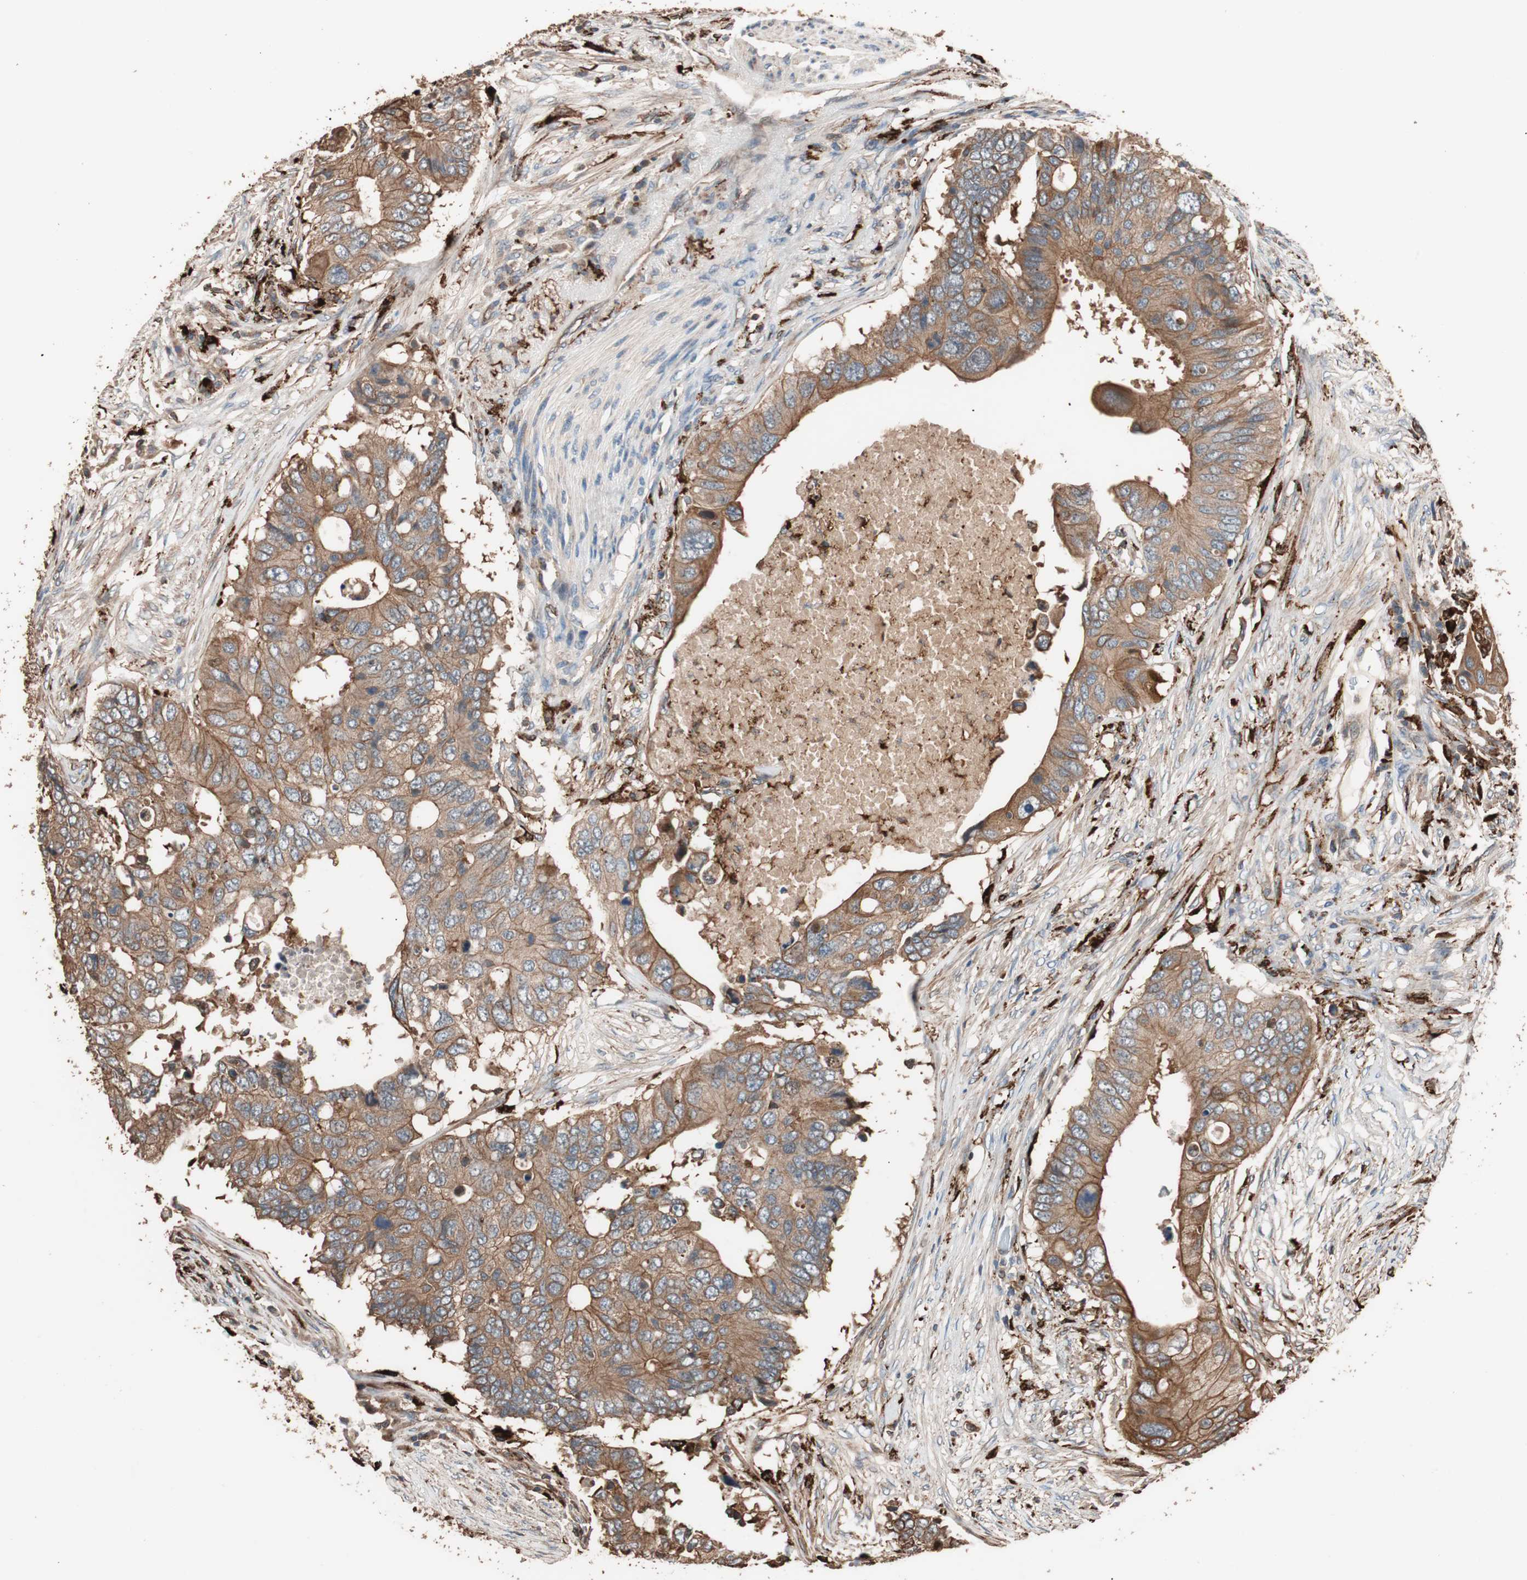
{"staining": {"intensity": "strong", "quantity": ">75%", "location": "cytoplasmic/membranous"}, "tissue": "colorectal cancer", "cell_type": "Tumor cells", "image_type": "cancer", "snomed": [{"axis": "morphology", "description": "Adenocarcinoma, NOS"}, {"axis": "topography", "description": "Colon"}], "caption": "Colorectal cancer (adenocarcinoma) stained with immunohistochemistry reveals strong cytoplasmic/membranous expression in about >75% of tumor cells.", "gene": "CCT3", "patient": {"sex": "male", "age": 71}}